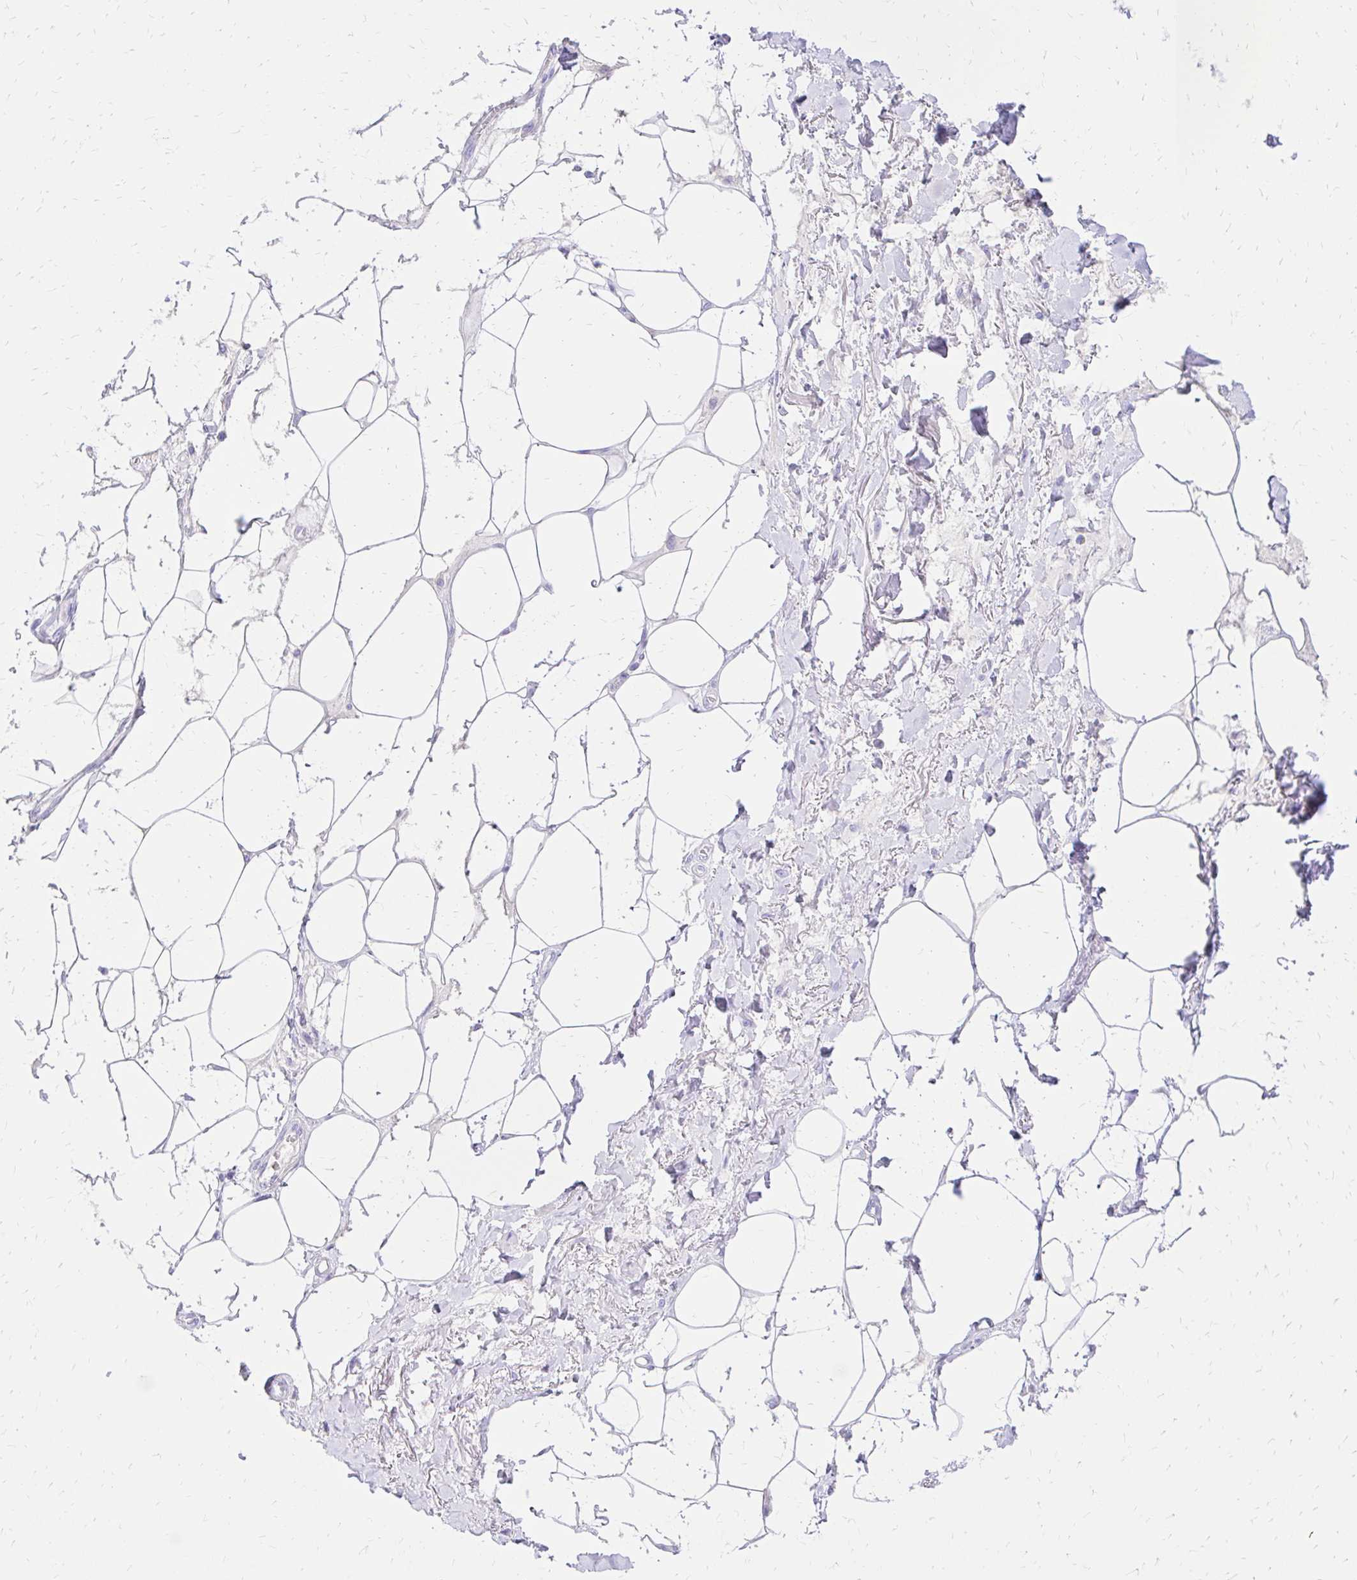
{"staining": {"intensity": "negative", "quantity": "none", "location": "none"}, "tissue": "adipose tissue", "cell_type": "Adipocytes", "image_type": "normal", "snomed": [{"axis": "morphology", "description": "Normal tissue, NOS"}, {"axis": "topography", "description": "Vagina"}, {"axis": "topography", "description": "Peripheral nerve tissue"}], "caption": "IHC photomicrograph of normal adipose tissue stained for a protein (brown), which reveals no staining in adipocytes.", "gene": "S100G", "patient": {"sex": "female", "age": 71}}